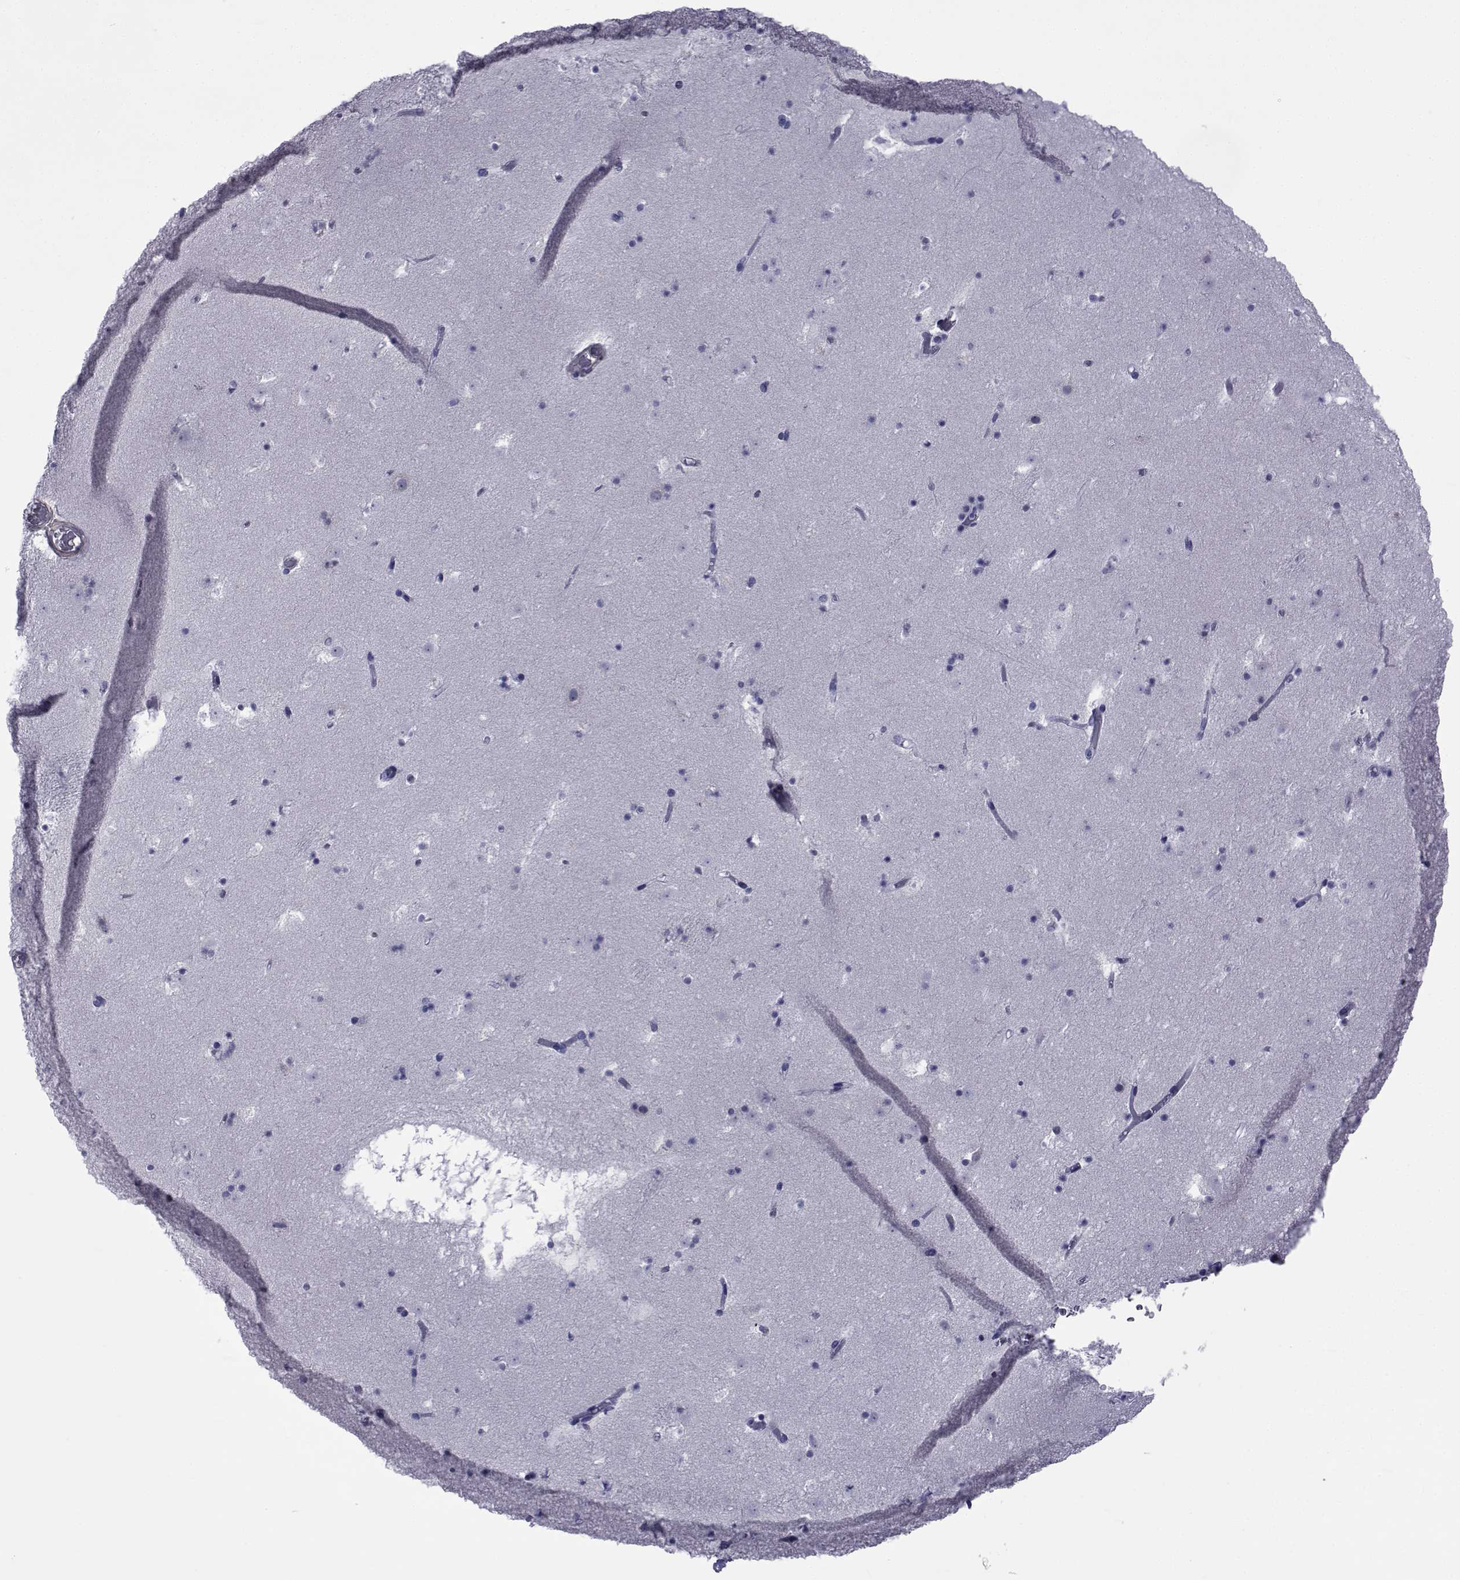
{"staining": {"intensity": "negative", "quantity": "none", "location": "none"}, "tissue": "caudate", "cell_type": "Glial cells", "image_type": "normal", "snomed": [{"axis": "morphology", "description": "Normal tissue, NOS"}, {"axis": "topography", "description": "Lateral ventricle wall"}], "caption": "A high-resolution image shows immunohistochemistry staining of normal caudate, which exhibits no significant positivity in glial cells. (IHC, brightfield microscopy, high magnification).", "gene": "GKAP1", "patient": {"sex": "female", "age": 42}}